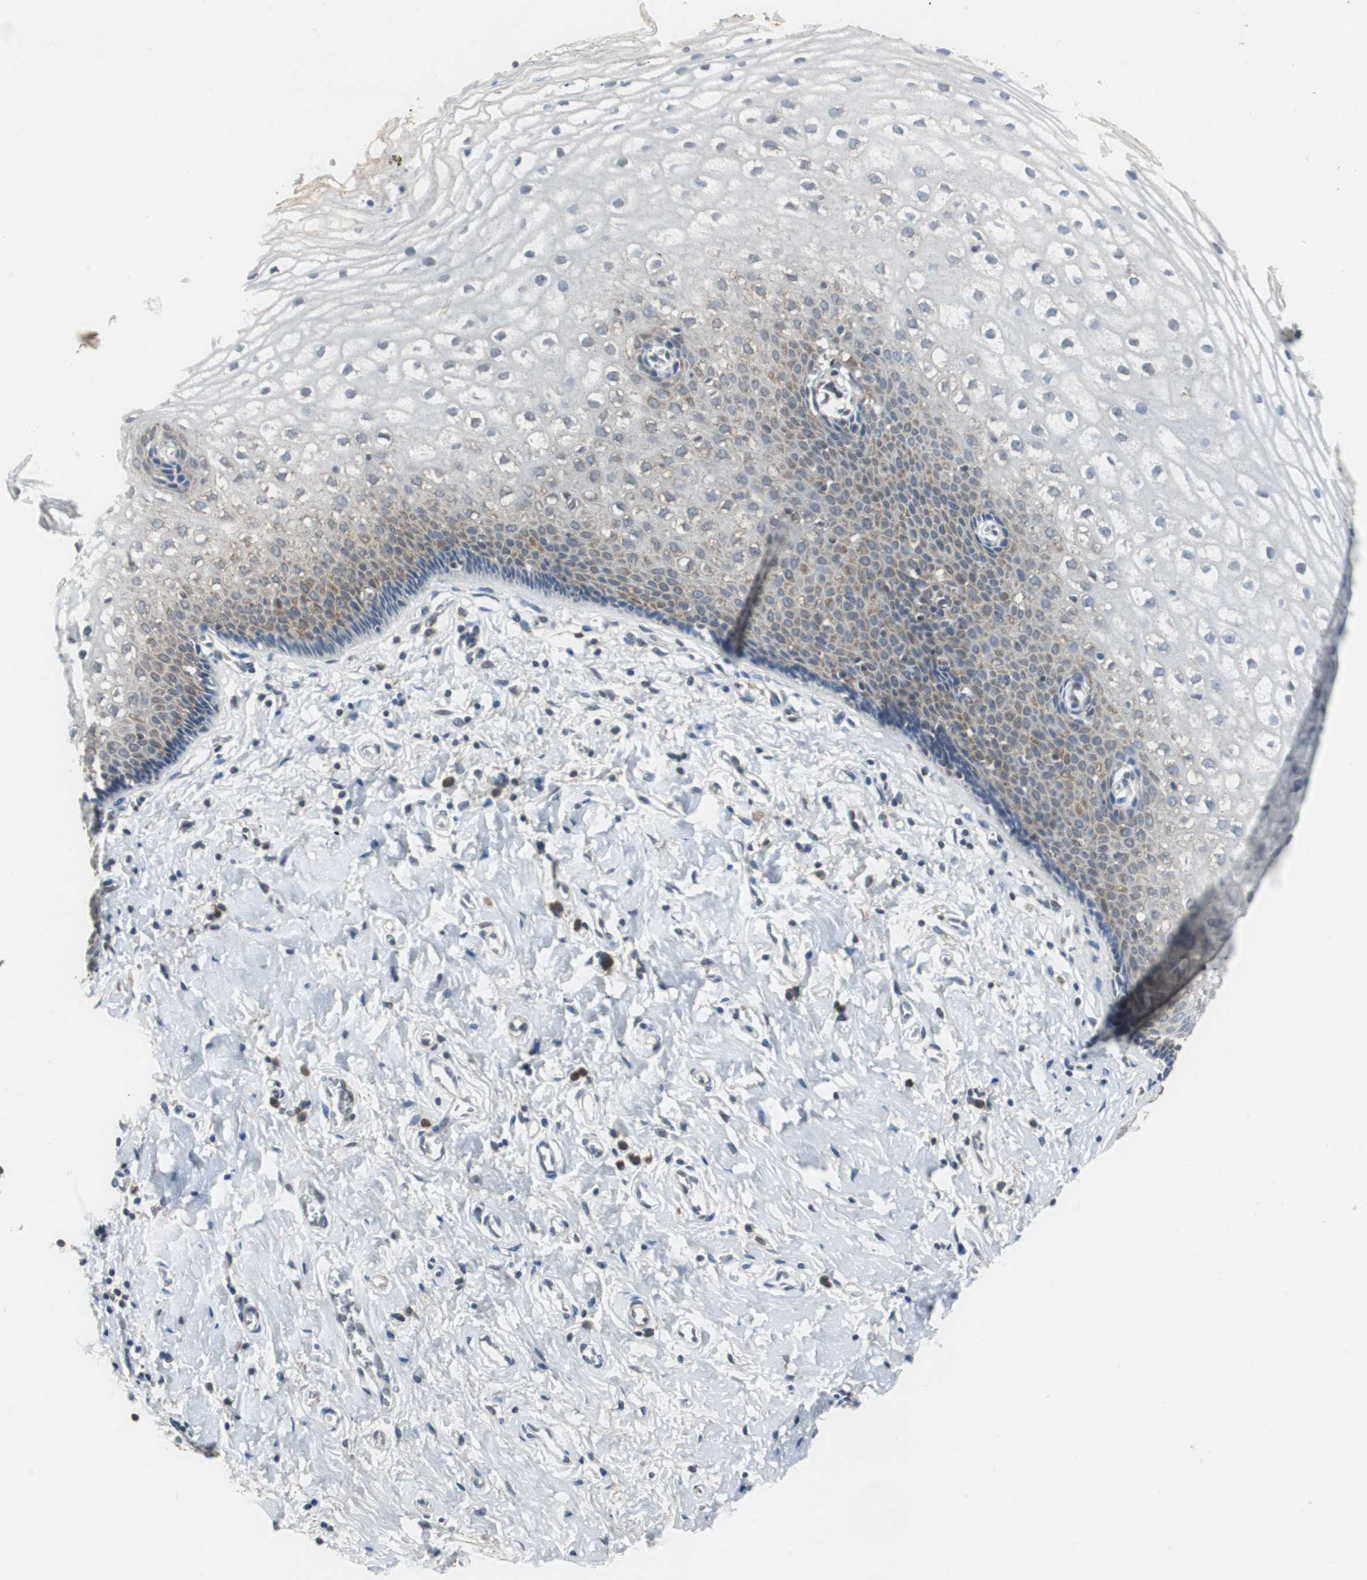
{"staining": {"intensity": "weak", "quantity": "<25%", "location": "cytoplasmic/membranous"}, "tissue": "vagina", "cell_type": "Squamous epithelial cells", "image_type": "normal", "snomed": [{"axis": "morphology", "description": "Normal tissue, NOS"}, {"axis": "topography", "description": "Soft tissue"}, {"axis": "topography", "description": "Vagina"}], "caption": "Immunohistochemistry (IHC) histopathology image of unremarkable vagina stained for a protein (brown), which displays no staining in squamous epithelial cells. (Brightfield microscopy of DAB (3,3'-diaminobenzidine) immunohistochemistry at high magnification).", "gene": "VBP1", "patient": {"sex": "female", "age": 61}}